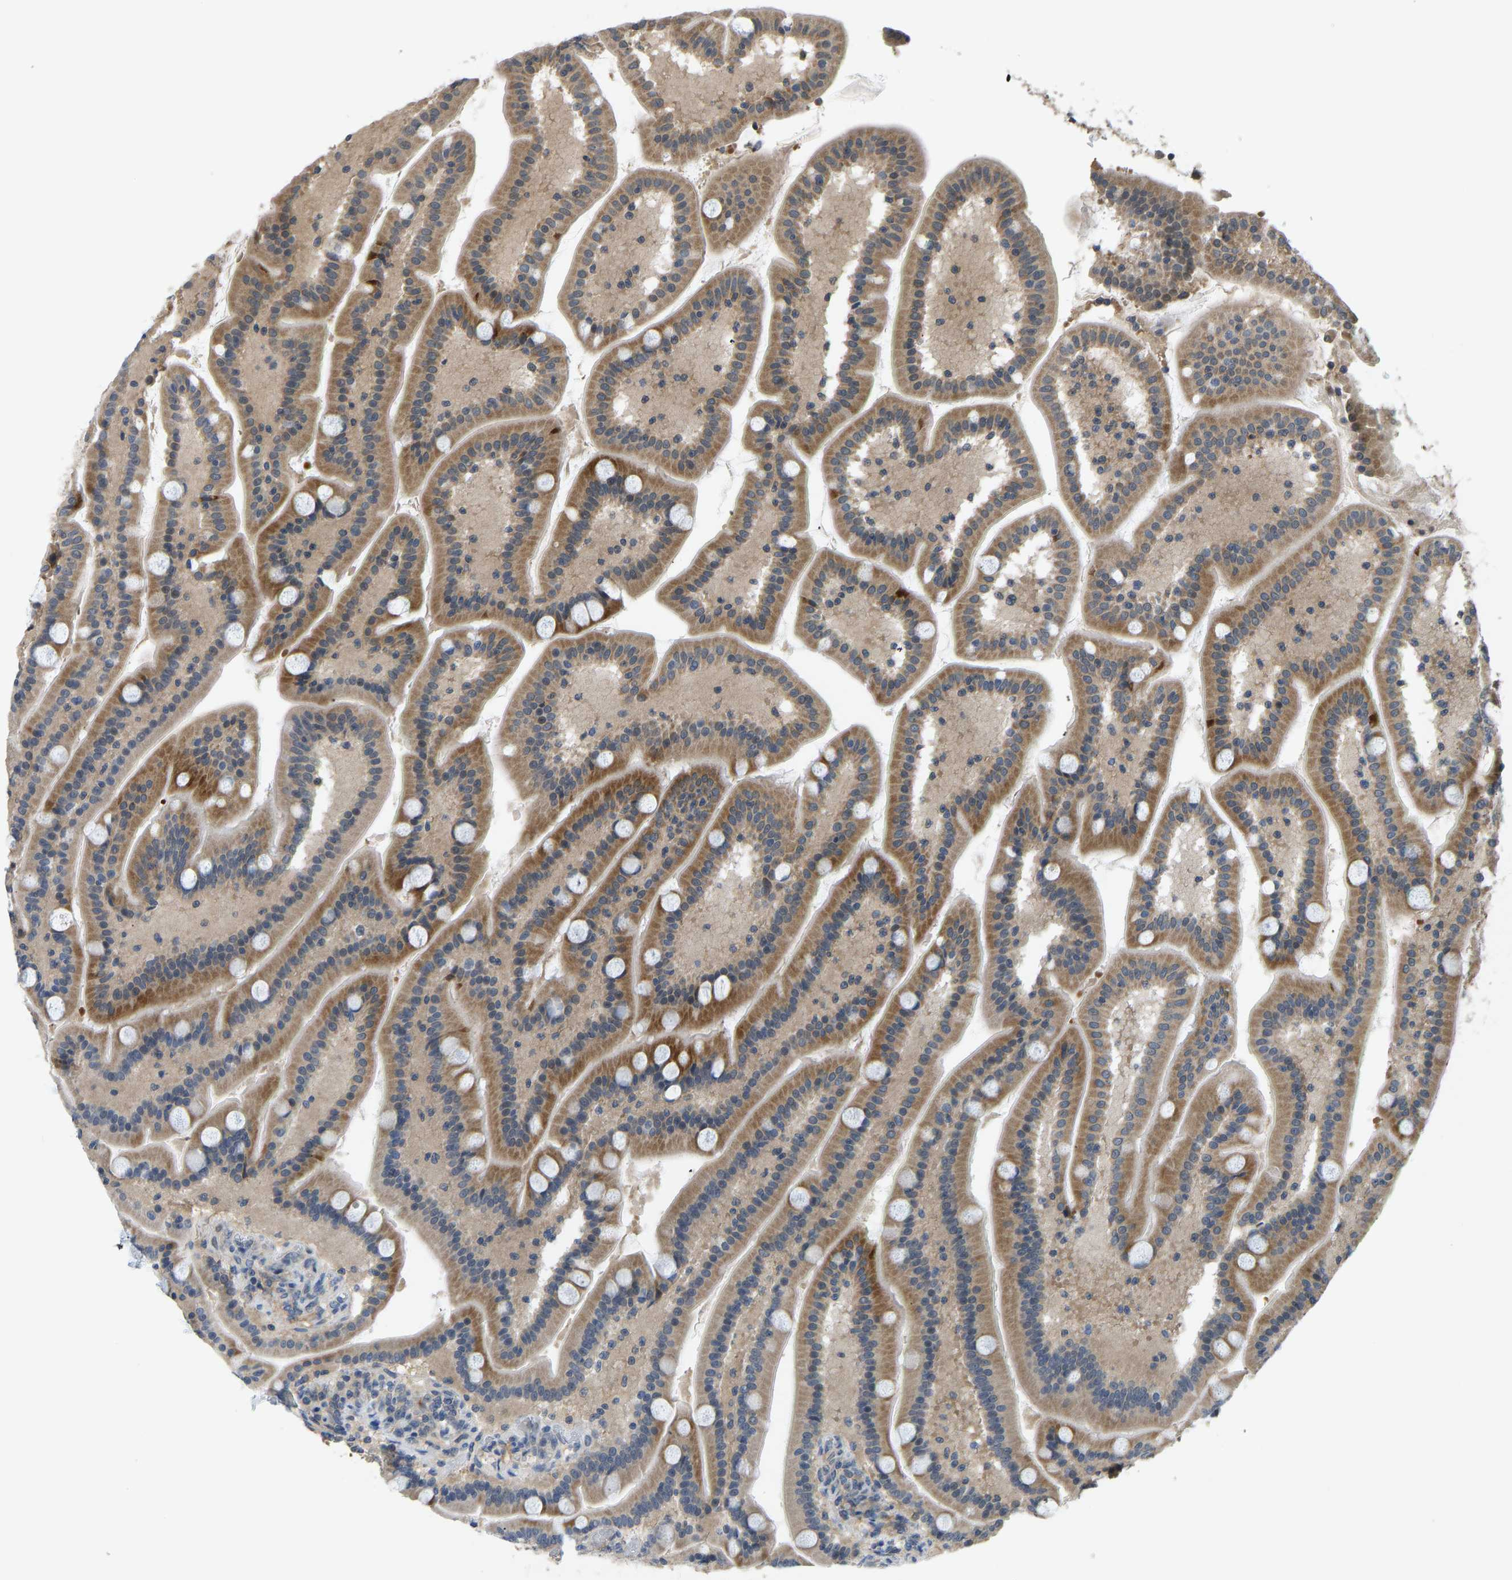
{"staining": {"intensity": "moderate", "quantity": ">75%", "location": "cytoplasmic/membranous"}, "tissue": "duodenum", "cell_type": "Glandular cells", "image_type": "normal", "snomed": [{"axis": "morphology", "description": "Normal tissue, NOS"}, {"axis": "topography", "description": "Duodenum"}], "caption": "This histopathology image shows immunohistochemistry (IHC) staining of benign duodenum, with medium moderate cytoplasmic/membranous staining in approximately >75% of glandular cells.", "gene": "CCT8", "patient": {"sex": "male", "age": 54}}